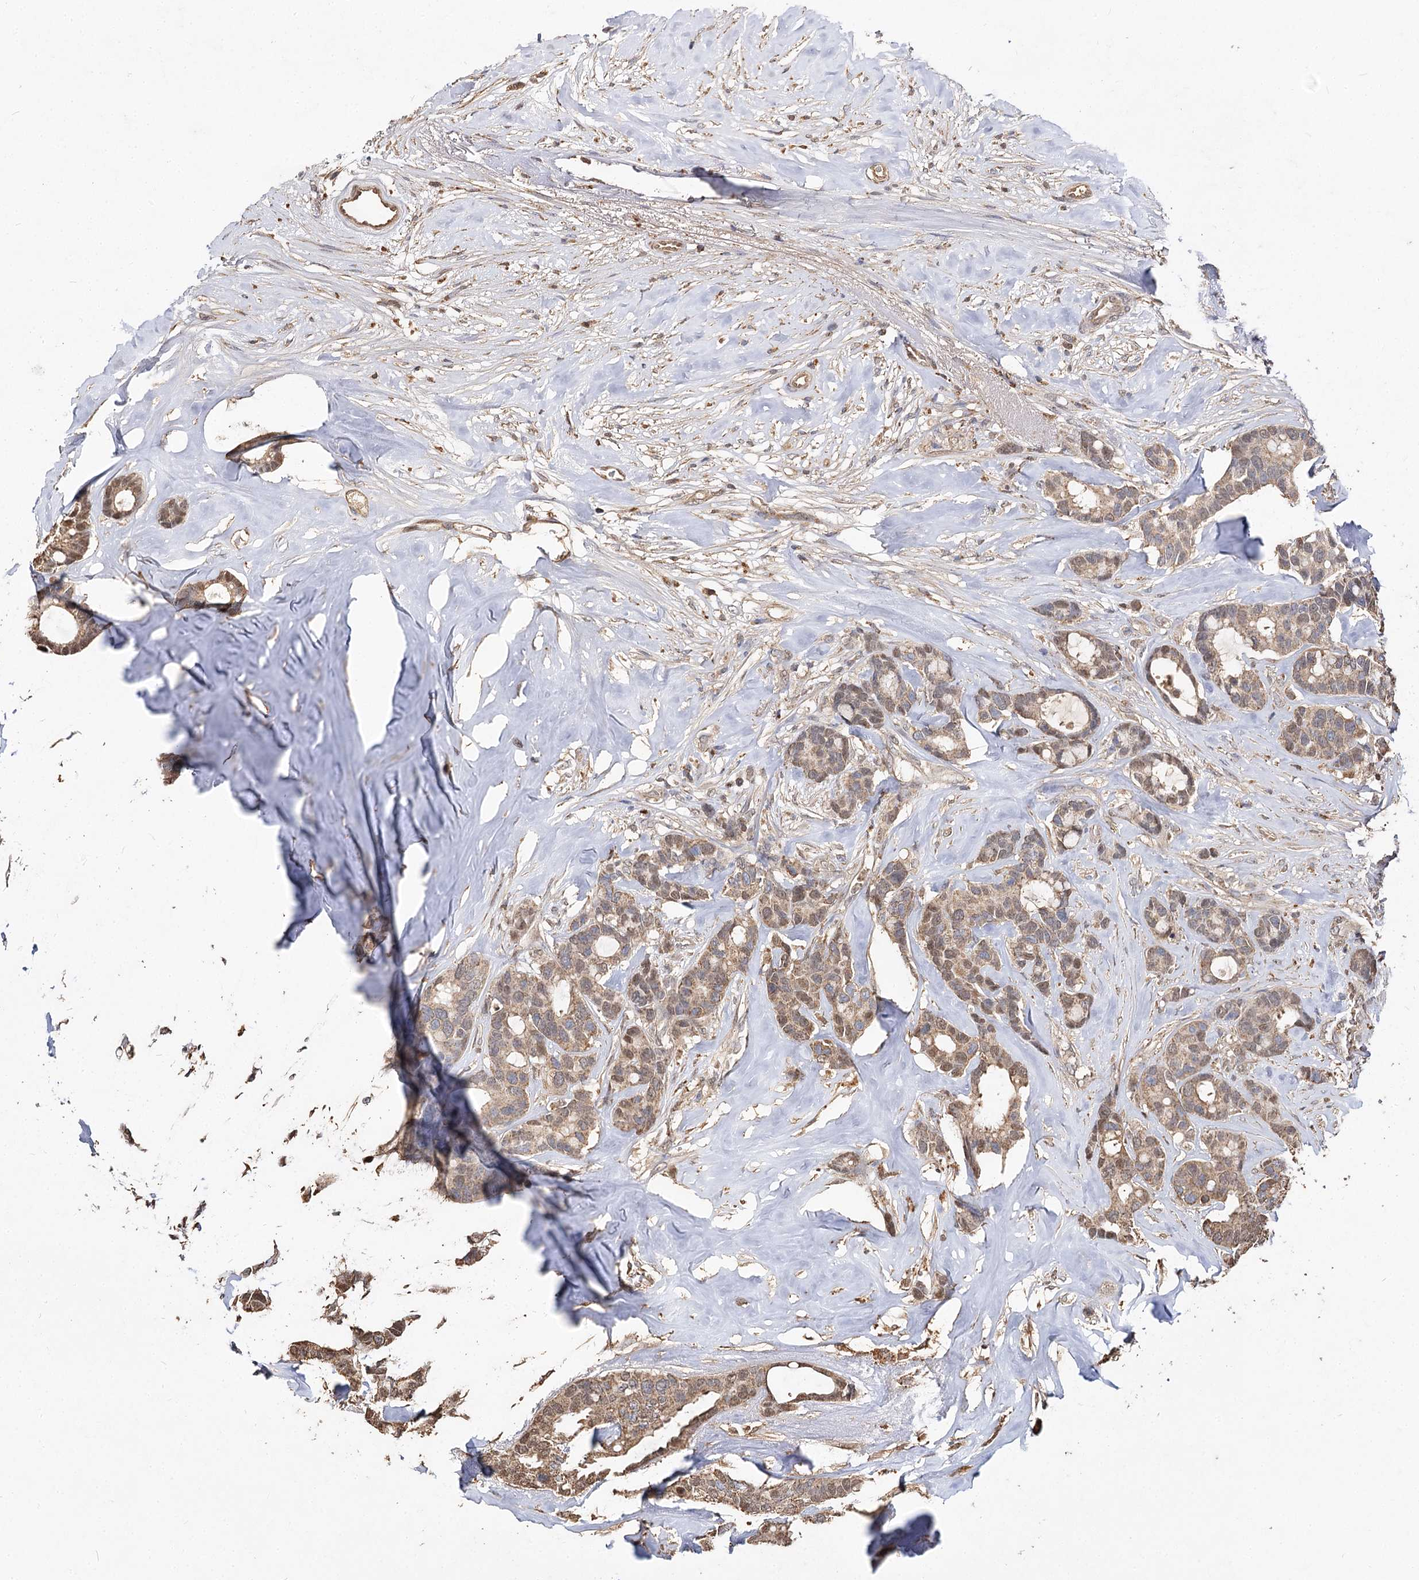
{"staining": {"intensity": "moderate", "quantity": ">75%", "location": "cytoplasmic/membranous"}, "tissue": "breast cancer", "cell_type": "Tumor cells", "image_type": "cancer", "snomed": [{"axis": "morphology", "description": "Duct carcinoma"}, {"axis": "topography", "description": "Breast"}], "caption": "Immunohistochemistry (DAB (3,3'-diaminobenzidine)) staining of breast cancer reveals moderate cytoplasmic/membranous protein expression in approximately >75% of tumor cells.", "gene": "ARL13A", "patient": {"sex": "female", "age": 87}}